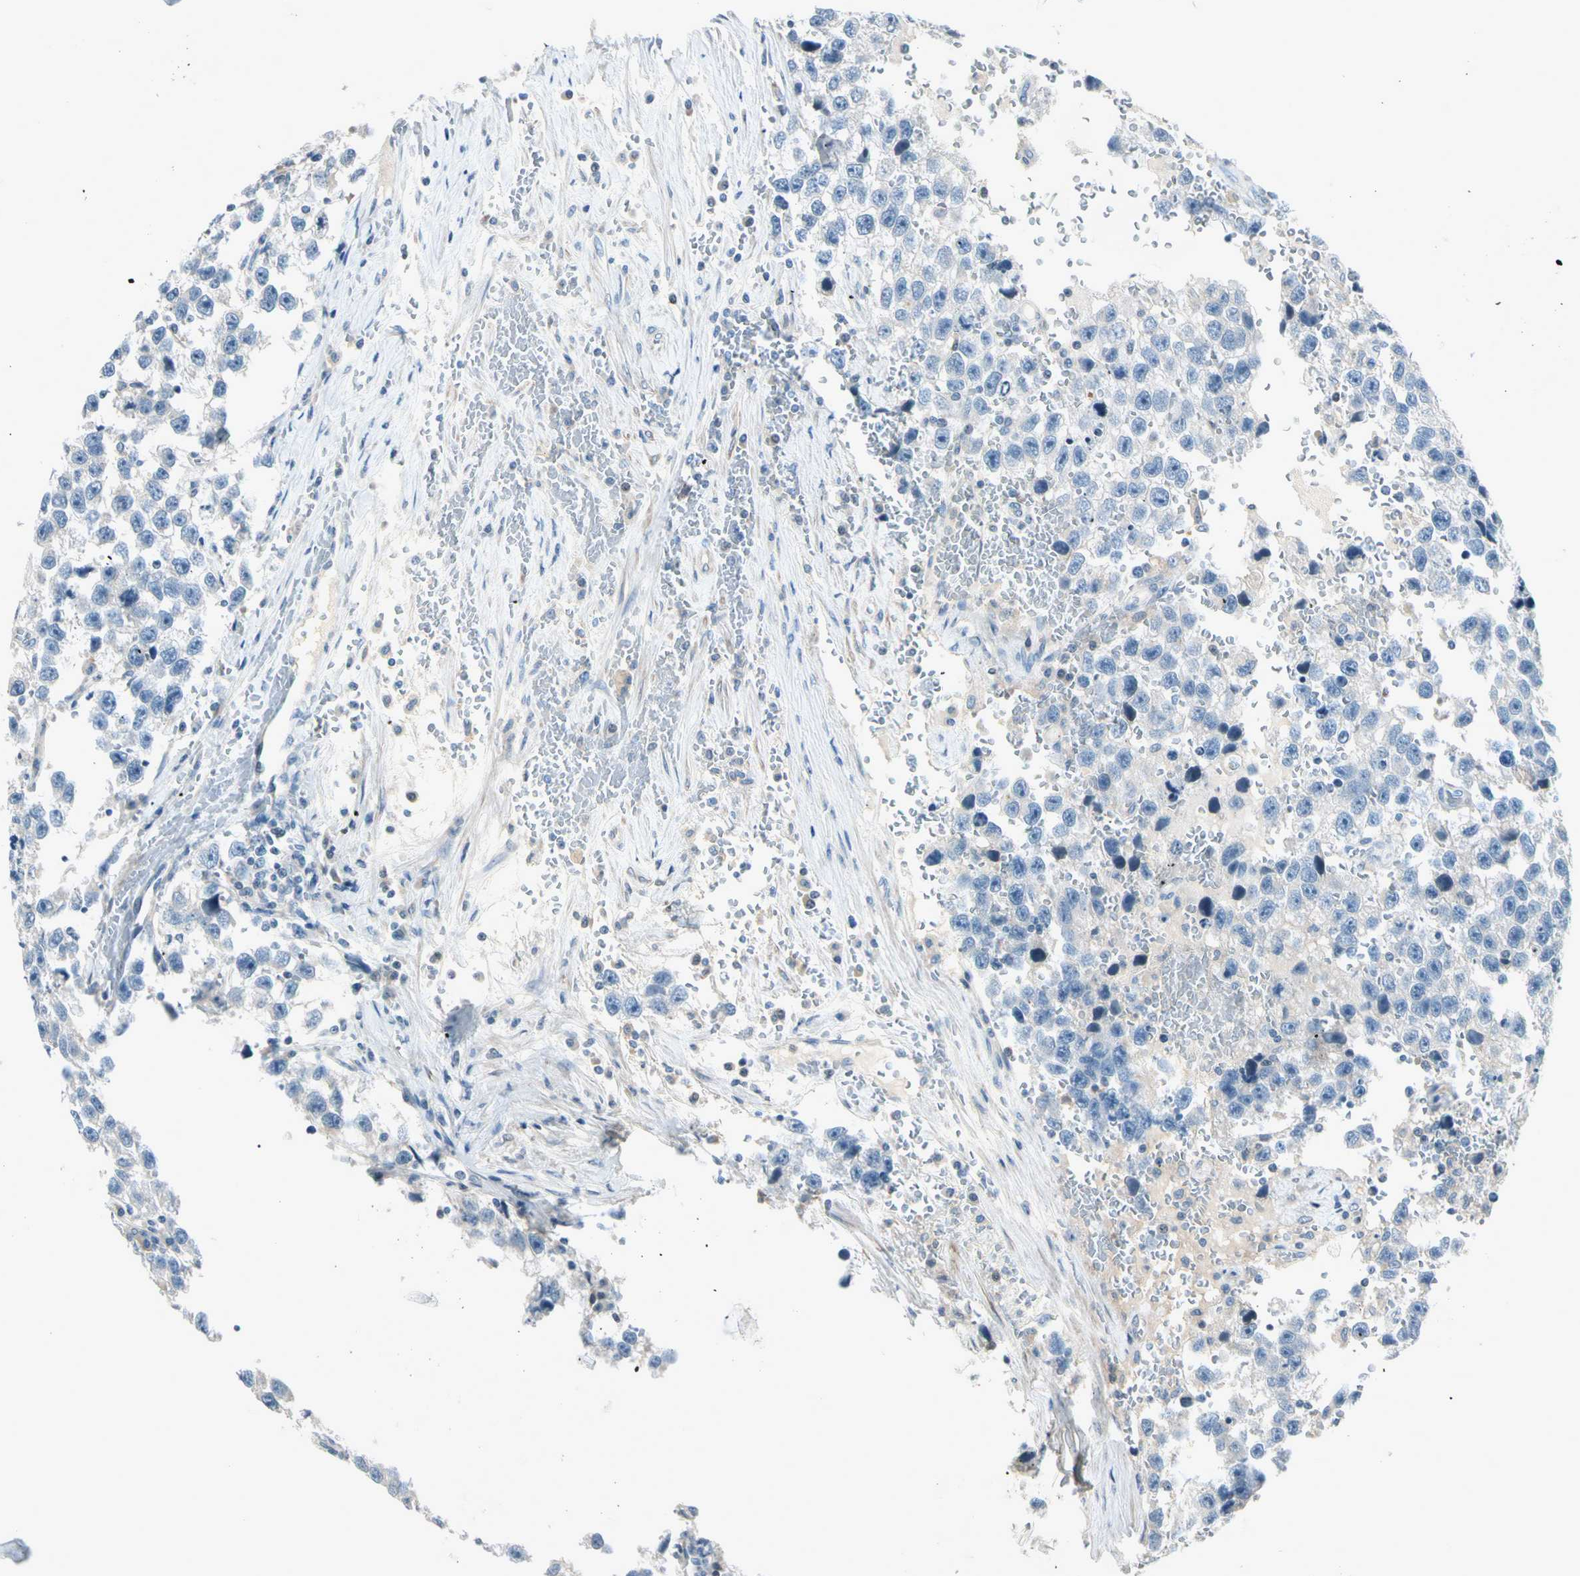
{"staining": {"intensity": "negative", "quantity": "none", "location": "none"}, "tissue": "testis cancer", "cell_type": "Tumor cells", "image_type": "cancer", "snomed": [{"axis": "morphology", "description": "Seminoma, NOS"}, {"axis": "topography", "description": "Testis"}], "caption": "IHC of testis cancer displays no expression in tumor cells.", "gene": "CYP2E1", "patient": {"sex": "male", "age": 33}}